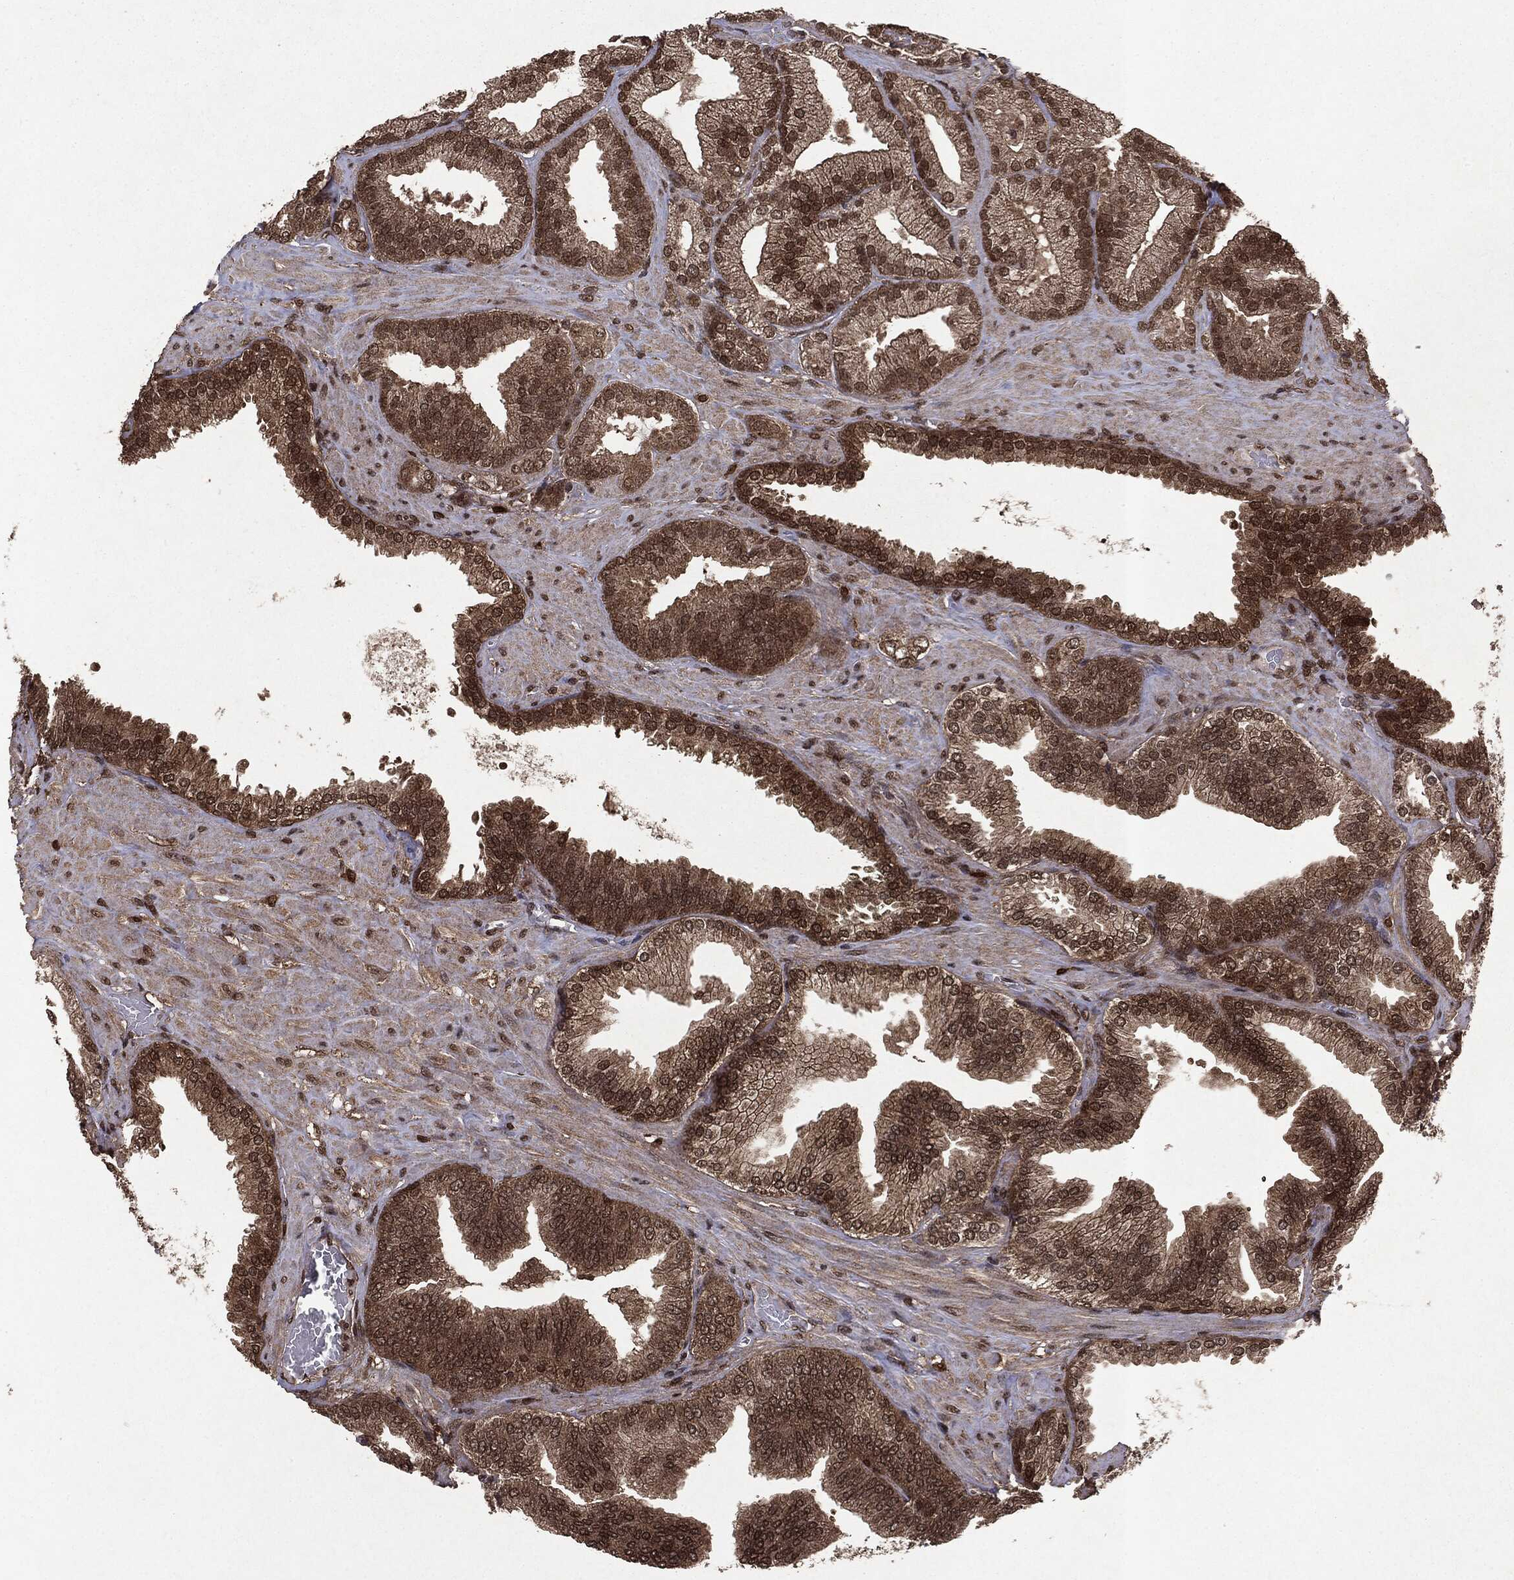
{"staining": {"intensity": "moderate", "quantity": ">75%", "location": "cytoplasmic/membranous,nuclear"}, "tissue": "prostate cancer", "cell_type": "Tumor cells", "image_type": "cancer", "snomed": [{"axis": "morphology", "description": "Adenocarcinoma, High grade"}, {"axis": "topography", "description": "Prostate"}], "caption": "This micrograph exhibits immunohistochemistry (IHC) staining of human high-grade adenocarcinoma (prostate), with medium moderate cytoplasmic/membranous and nuclear staining in approximately >75% of tumor cells.", "gene": "PEBP1", "patient": {"sex": "male", "age": 68}}